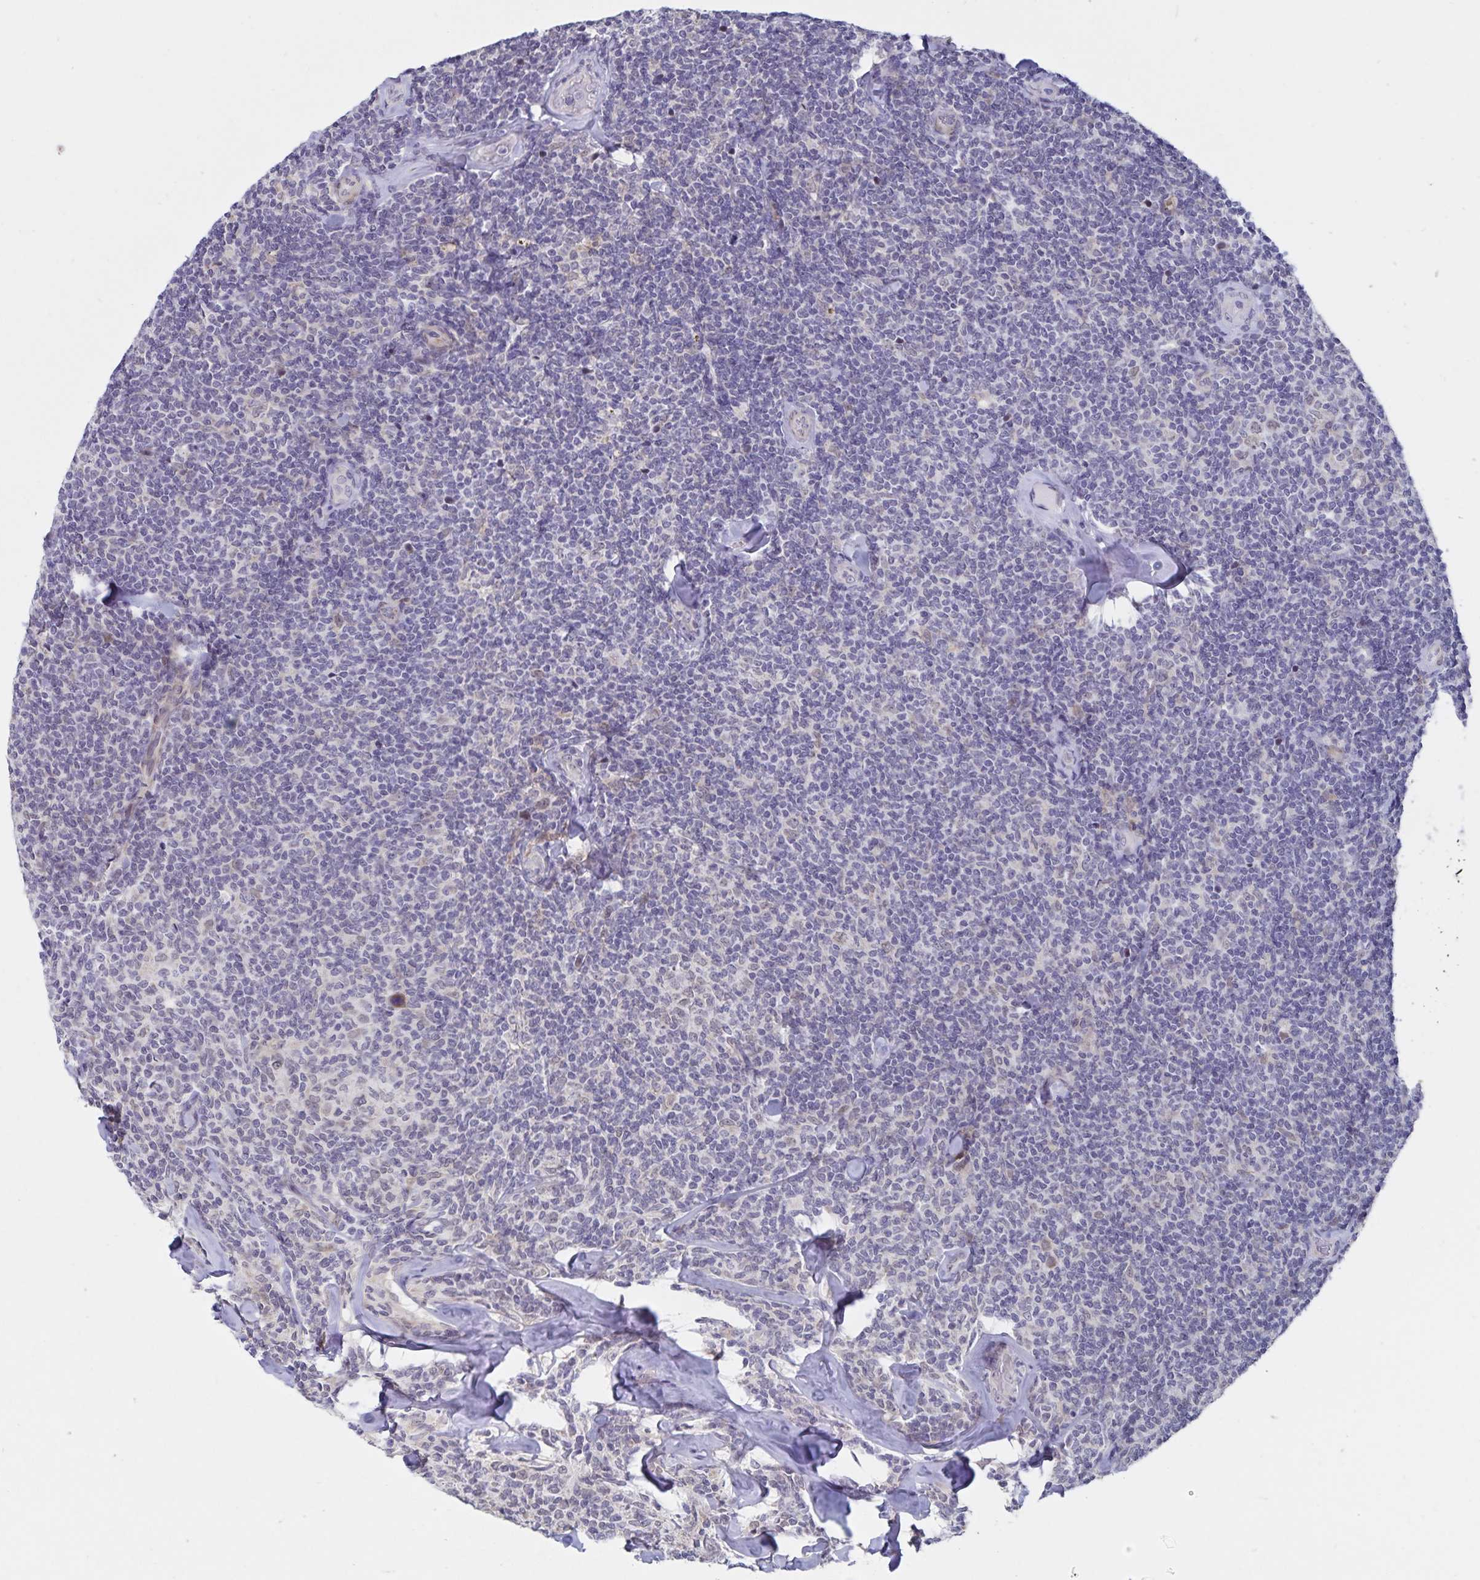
{"staining": {"intensity": "negative", "quantity": "none", "location": "none"}, "tissue": "lymphoma", "cell_type": "Tumor cells", "image_type": "cancer", "snomed": [{"axis": "morphology", "description": "Malignant lymphoma, non-Hodgkin's type, Low grade"}, {"axis": "topography", "description": "Lymph node"}], "caption": "This is an immunohistochemistry photomicrograph of lymphoma. There is no expression in tumor cells.", "gene": "ATP2A2", "patient": {"sex": "female", "age": 56}}